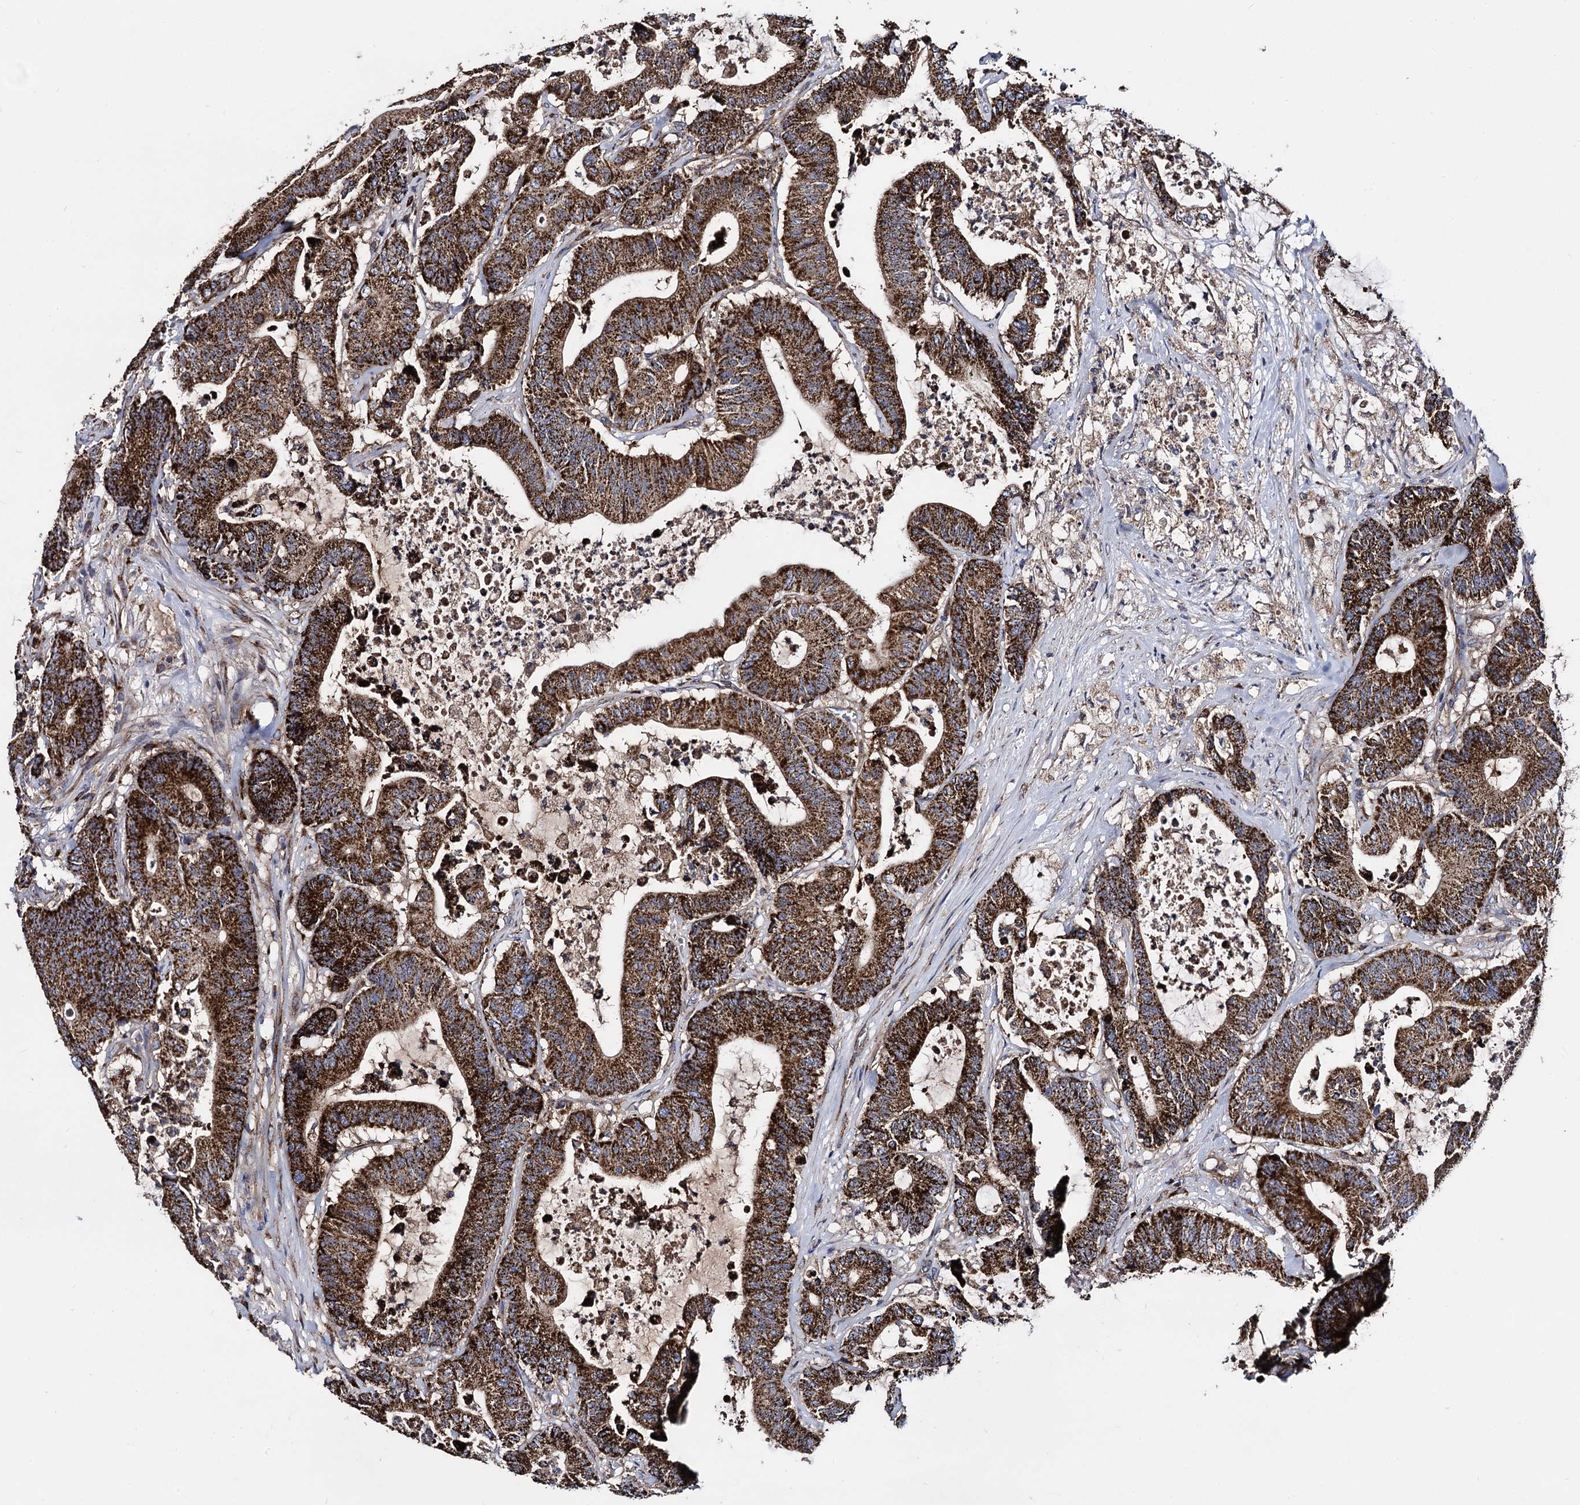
{"staining": {"intensity": "strong", "quantity": ">75%", "location": "cytoplasmic/membranous"}, "tissue": "colorectal cancer", "cell_type": "Tumor cells", "image_type": "cancer", "snomed": [{"axis": "morphology", "description": "Adenocarcinoma, NOS"}, {"axis": "topography", "description": "Colon"}], "caption": "Immunohistochemical staining of human adenocarcinoma (colorectal) displays high levels of strong cytoplasmic/membranous positivity in approximately >75% of tumor cells.", "gene": "IQCH", "patient": {"sex": "female", "age": 84}}